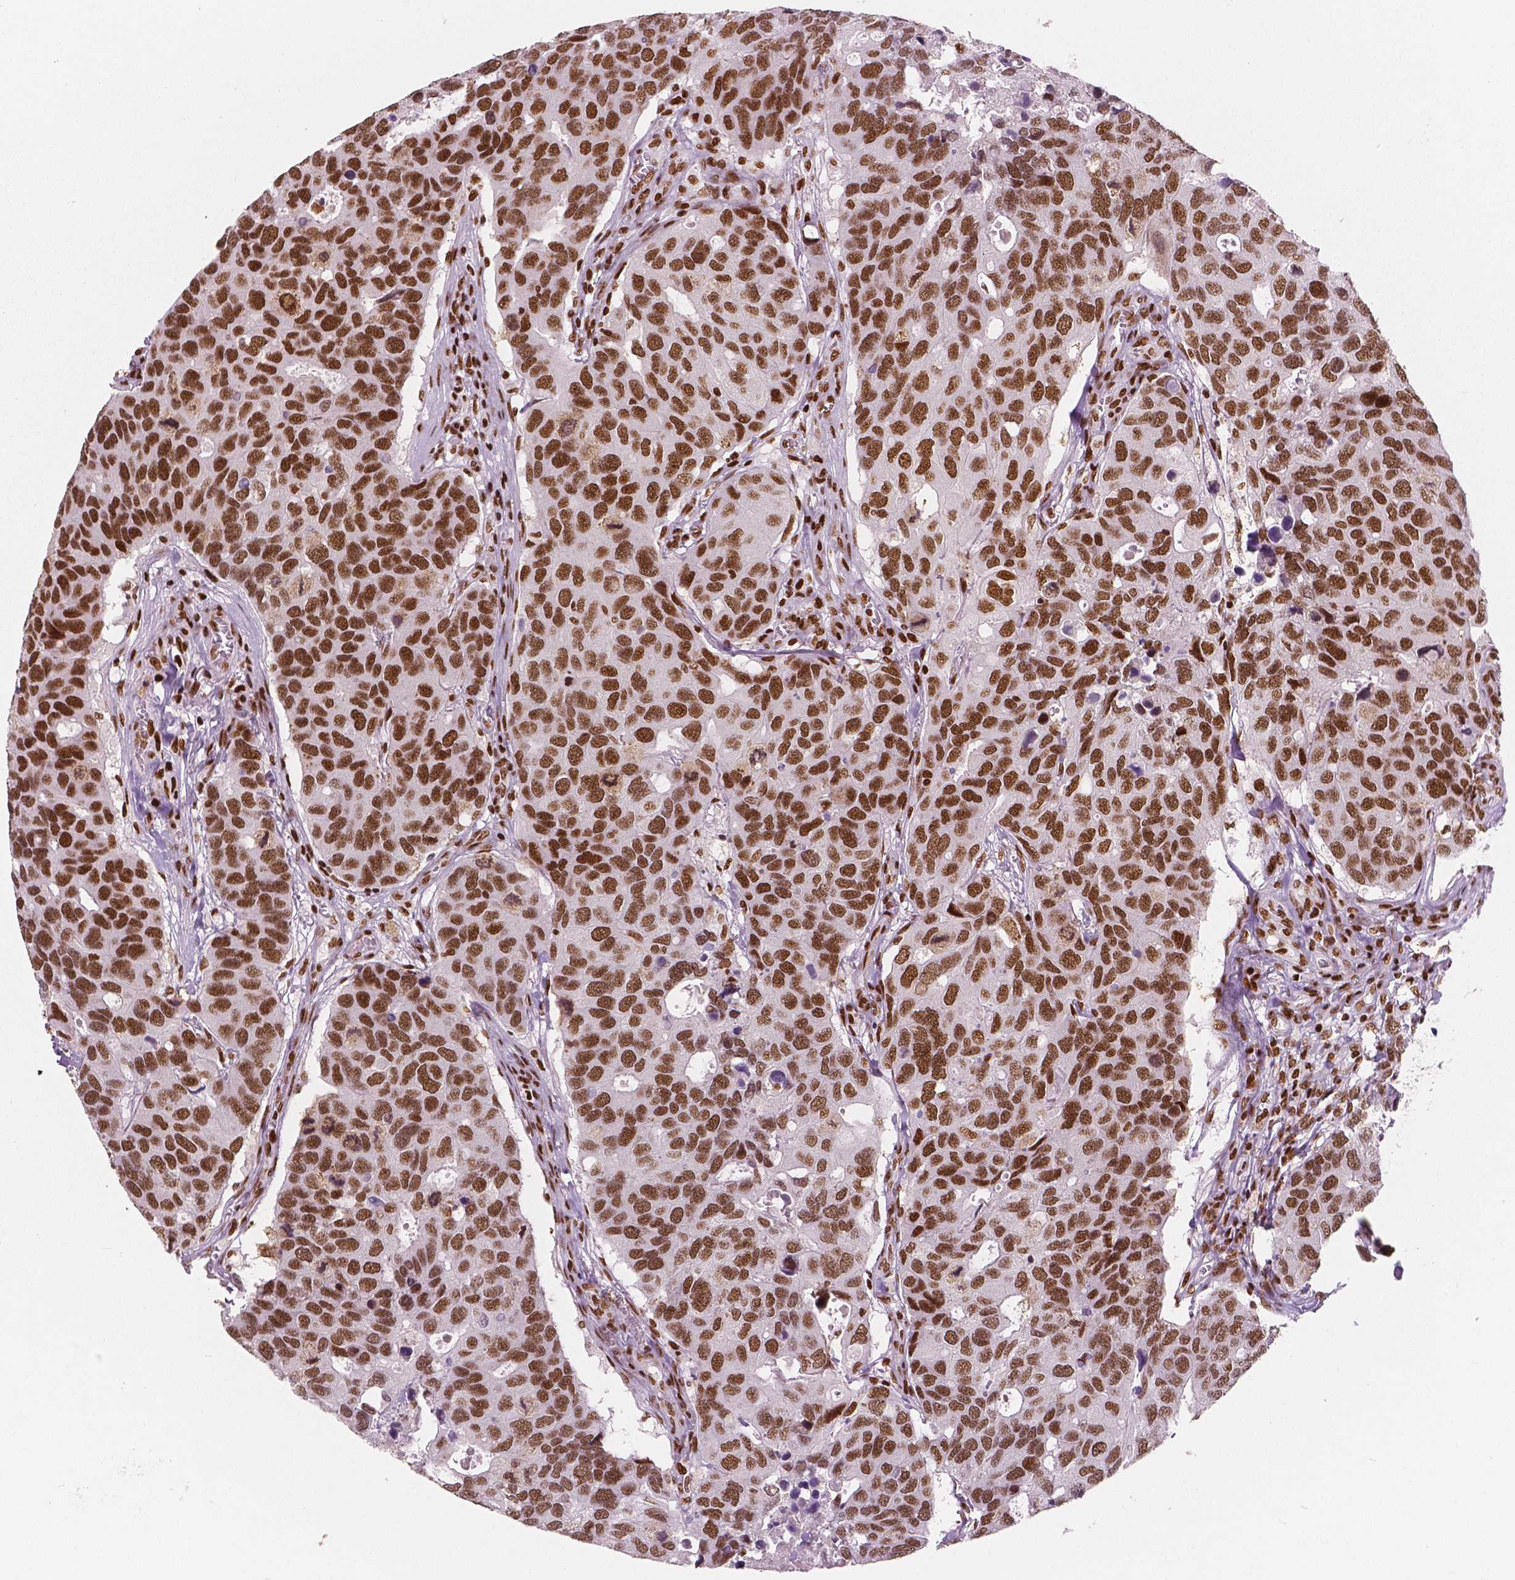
{"staining": {"intensity": "strong", "quantity": ">75%", "location": "nuclear"}, "tissue": "breast cancer", "cell_type": "Tumor cells", "image_type": "cancer", "snomed": [{"axis": "morphology", "description": "Duct carcinoma"}, {"axis": "topography", "description": "Breast"}], "caption": "Immunohistochemistry (IHC) (DAB) staining of human breast cancer demonstrates strong nuclear protein positivity in approximately >75% of tumor cells. (DAB (3,3'-diaminobenzidine) IHC with brightfield microscopy, high magnification).", "gene": "BRD4", "patient": {"sex": "female", "age": 83}}